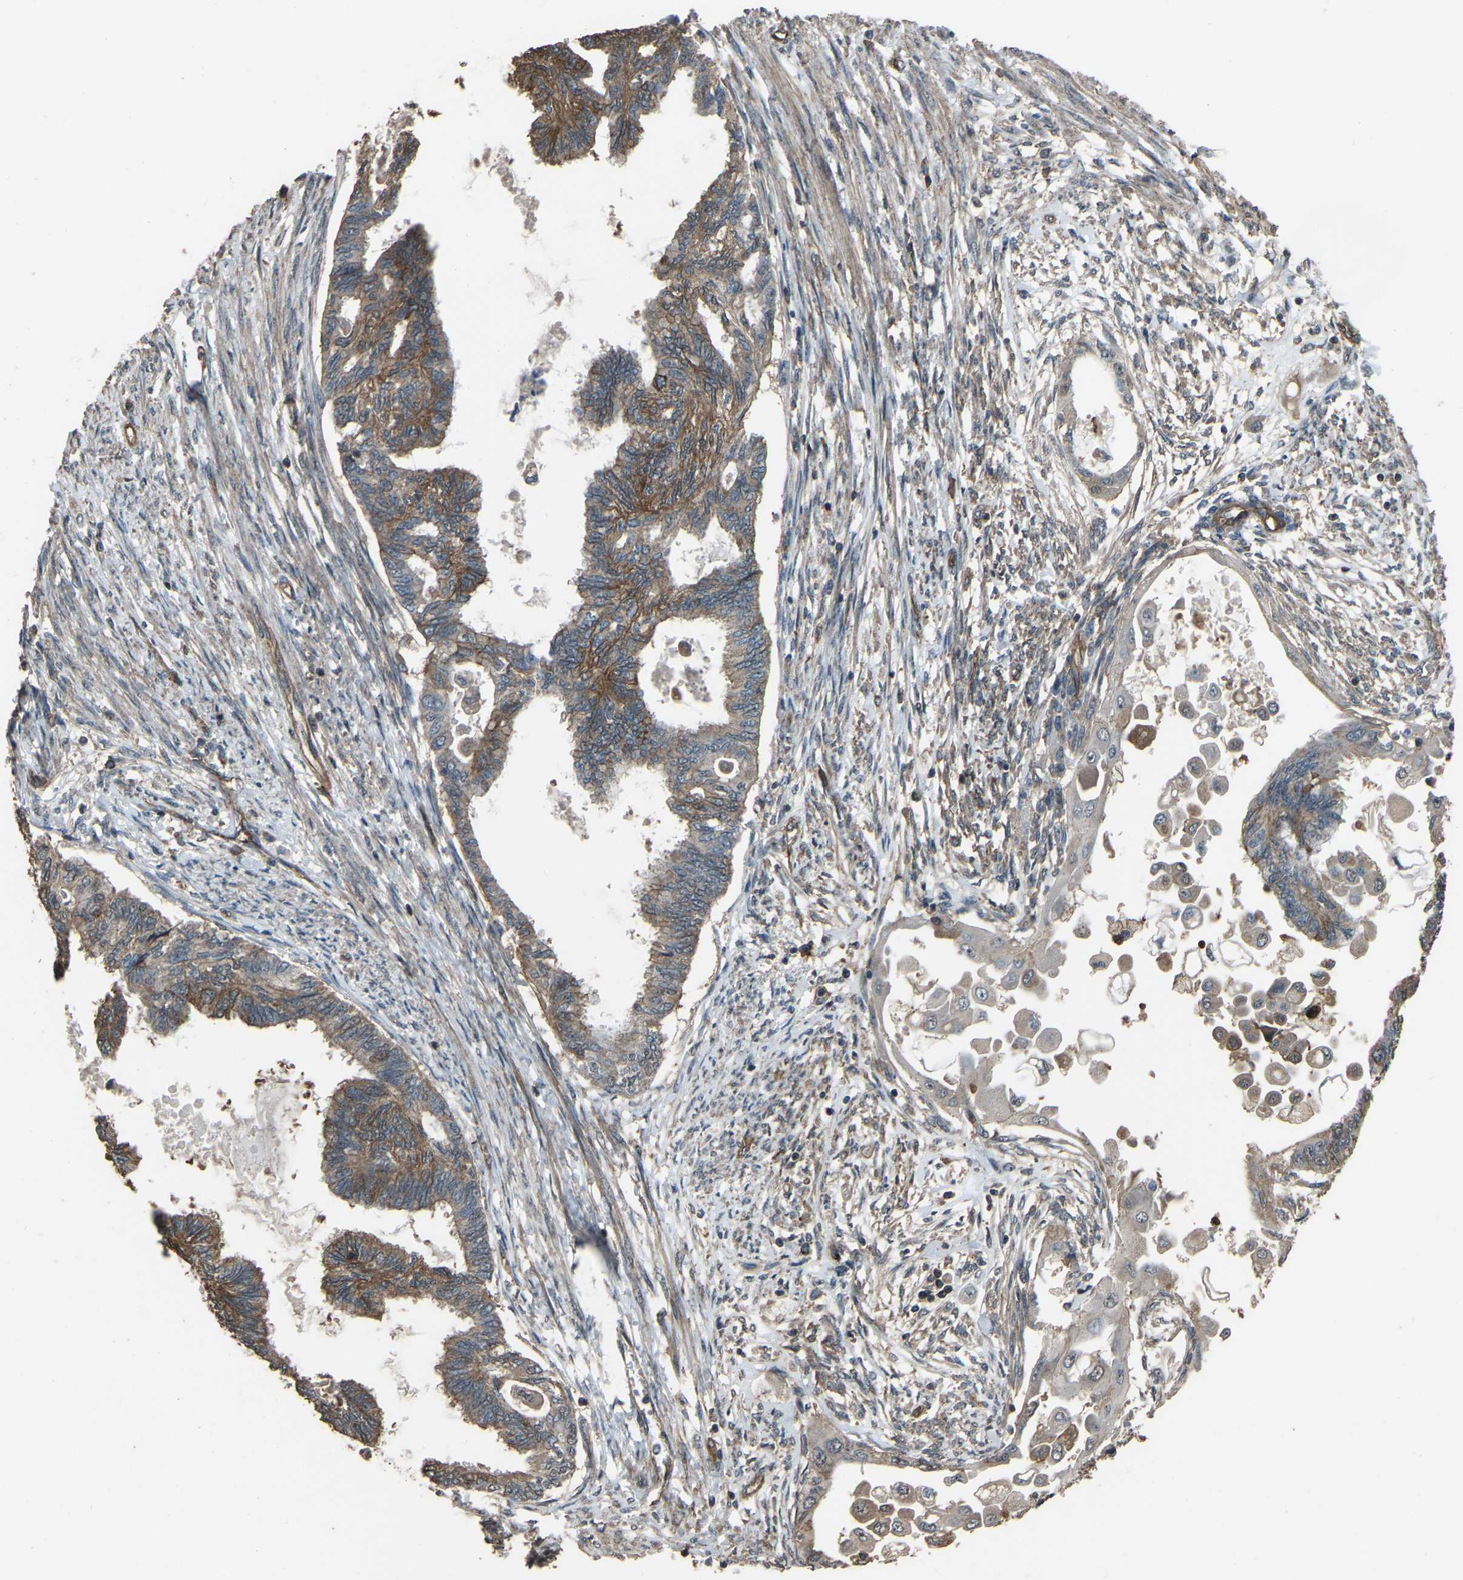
{"staining": {"intensity": "moderate", "quantity": "25%-75%", "location": "cytoplasmic/membranous"}, "tissue": "cervical cancer", "cell_type": "Tumor cells", "image_type": "cancer", "snomed": [{"axis": "morphology", "description": "Normal tissue, NOS"}, {"axis": "morphology", "description": "Adenocarcinoma, NOS"}, {"axis": "topography", "description": "Cervix"}, {"axis": "topography", "description": "Endometrium"}], "caption": "Cervical cancer (adenocarcinoma) stained with DAB immunohistochemistry (IHC) displays medium levels of moderate cytoplasmic/membranous staining in about 25%-75% of tumor cells.", "gene": "SLC4A2", "patient": {"sex": "female", "age": 86}}